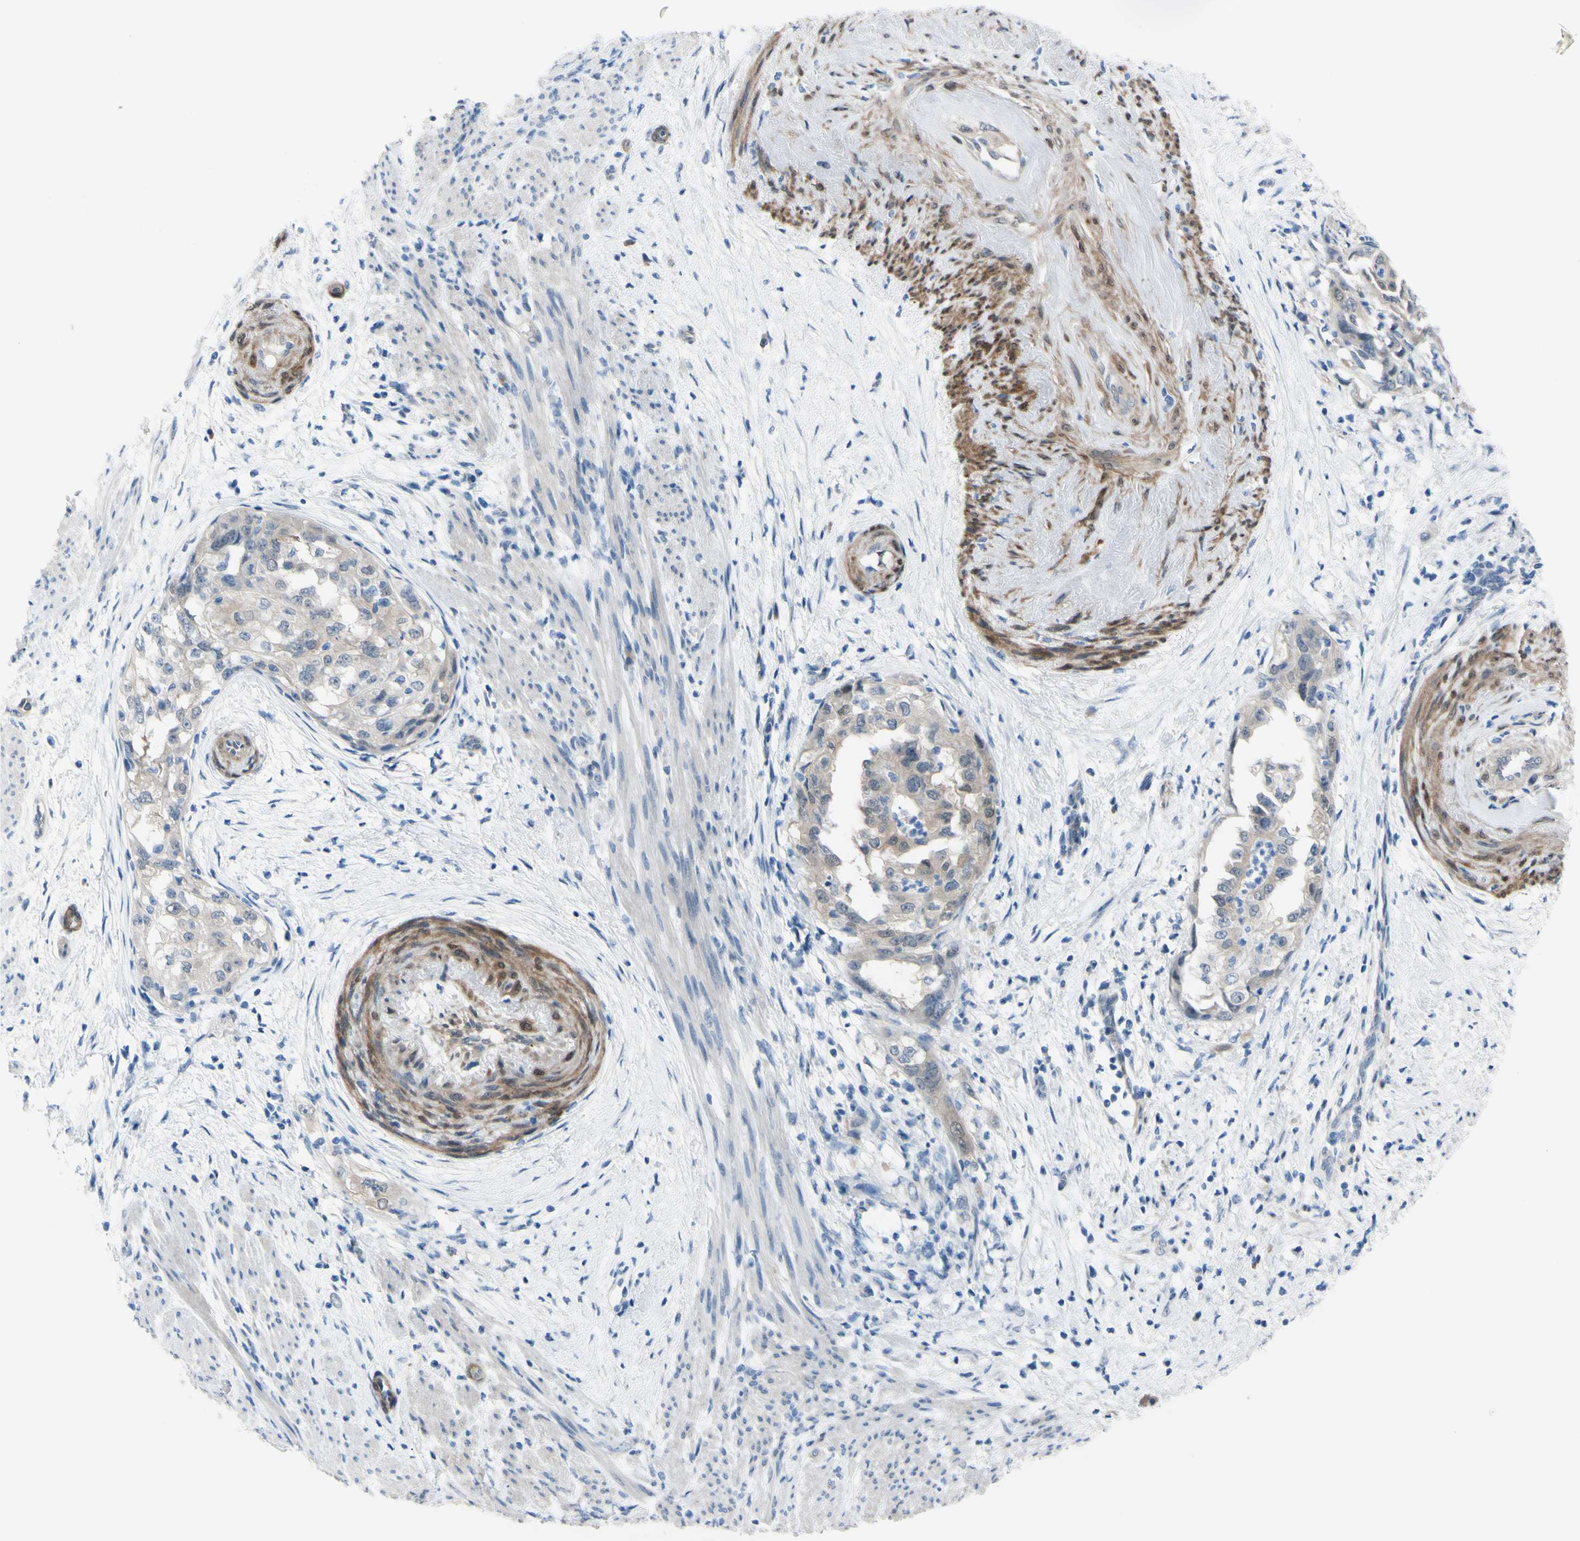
{"staining": {"intensity": "weak", "quantity": ">75%", "location": "cytoplasmic/membranous"}, "tissue": "endometrial cancer", "cell_type": "Tumor cells", "image_type": "cancer", "snomed": [{"axis": "morphology", "description": "Adenocarcinoma, NOS"}, {"axis": "topography", "description": "Endometrium"}], "caption": "A high-resolution micrograph shows immunohistochemistry (IHC) staining of endometrial cancer, which shows weak cytoplasmic/membranous positivity in about >75% of tumor cells.", "gene": "NOL3", "patient": {"sex": "female", "age": 85}}